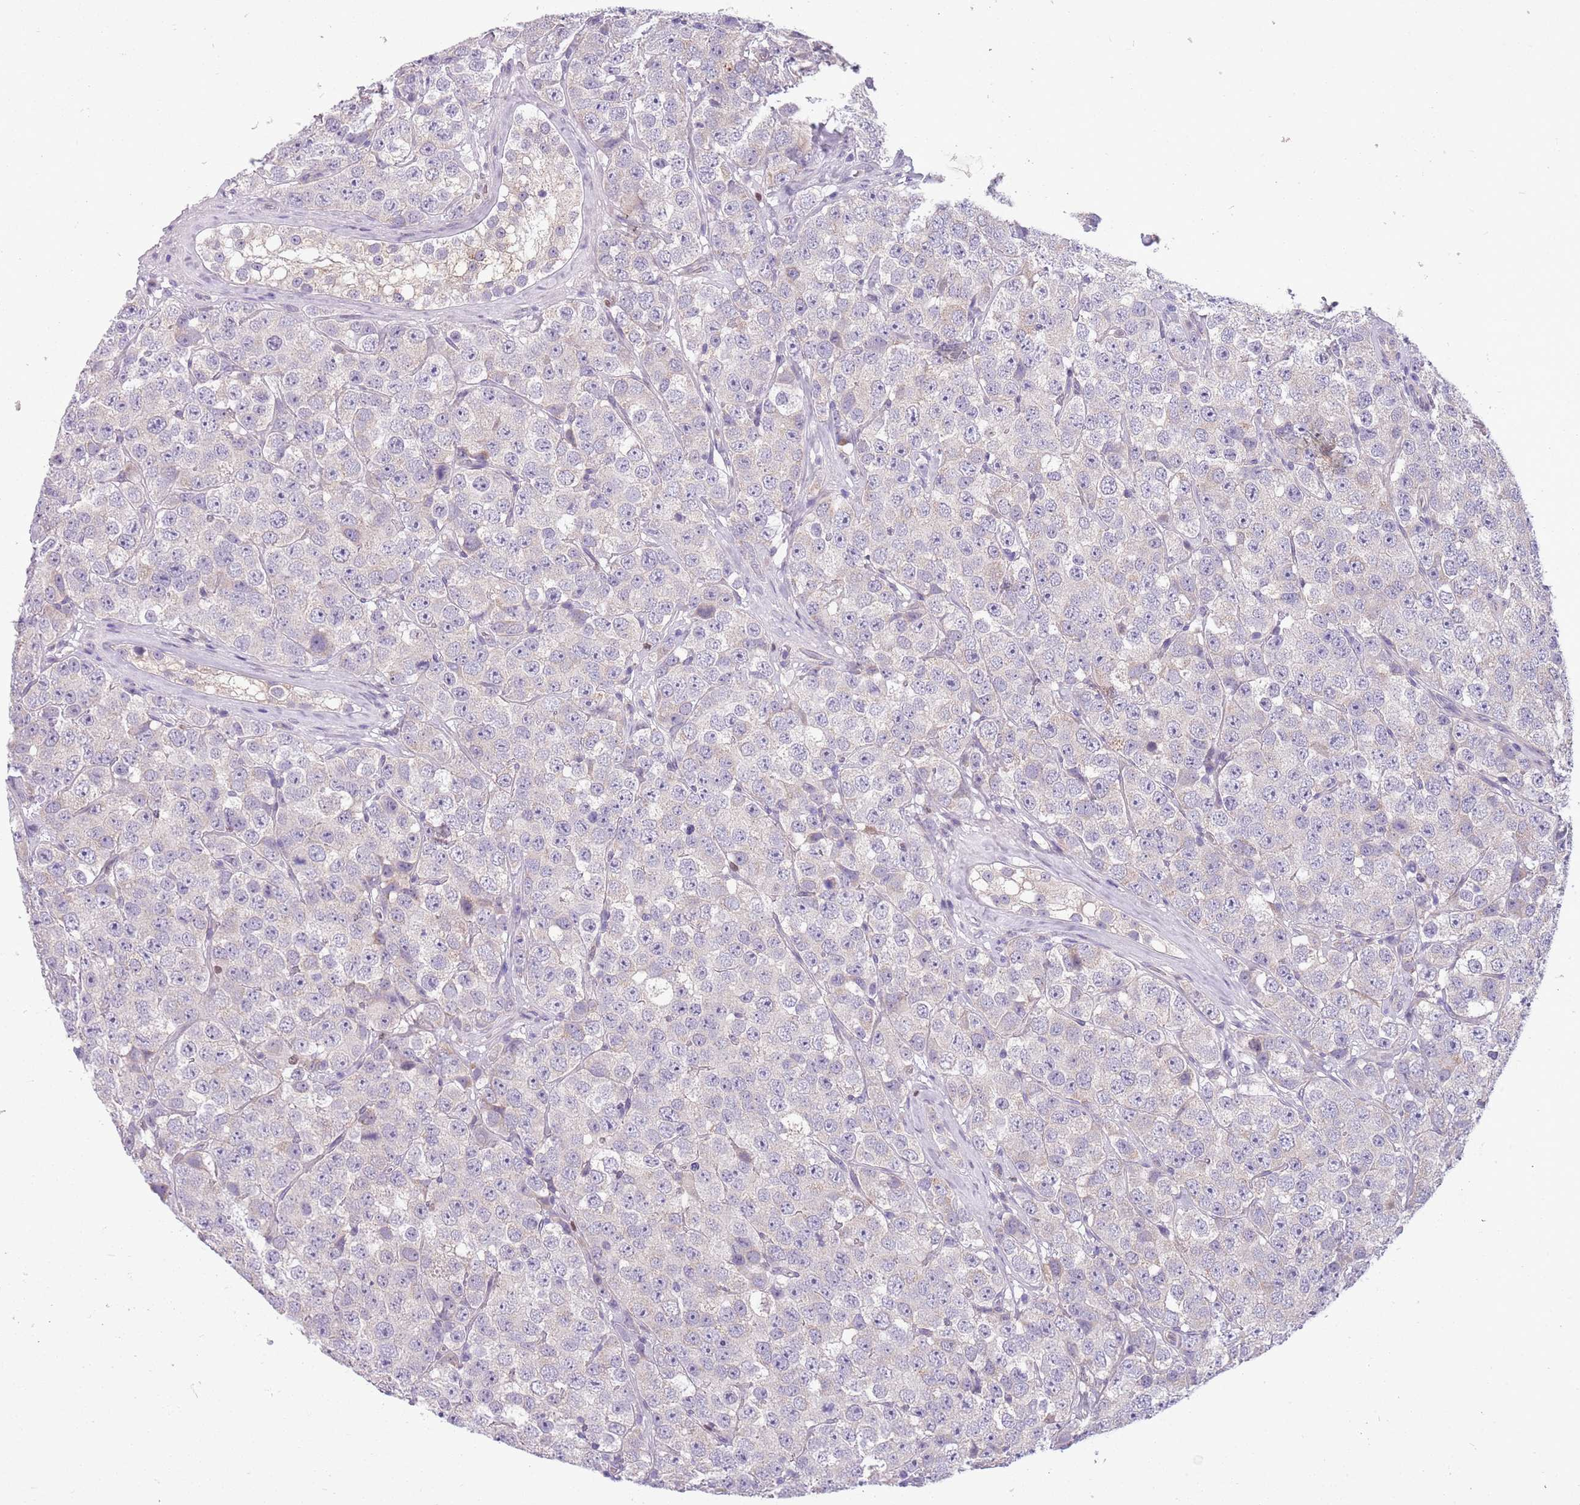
{"staining": {"intensity": "negative", "quantity": "none", "location": "none"}, "tissue": "testis cancer", "cell_type": "Tumor cells", "image_type": "cancer", "snomed": [{"axis": "morphology", "description": "Seminoma, NOS"}, {"axis": "topography", "description": "Testis"}], "caption": "Immunohistochemical staining of human testis cancer (seminoma) exhibits no significant positivity in tumor cells. (DAB (3,3'-diaminobenzidine) IHC, high magnification).", "gene": "ADCY7", "patient": {"sex": "male", "age": 28}}